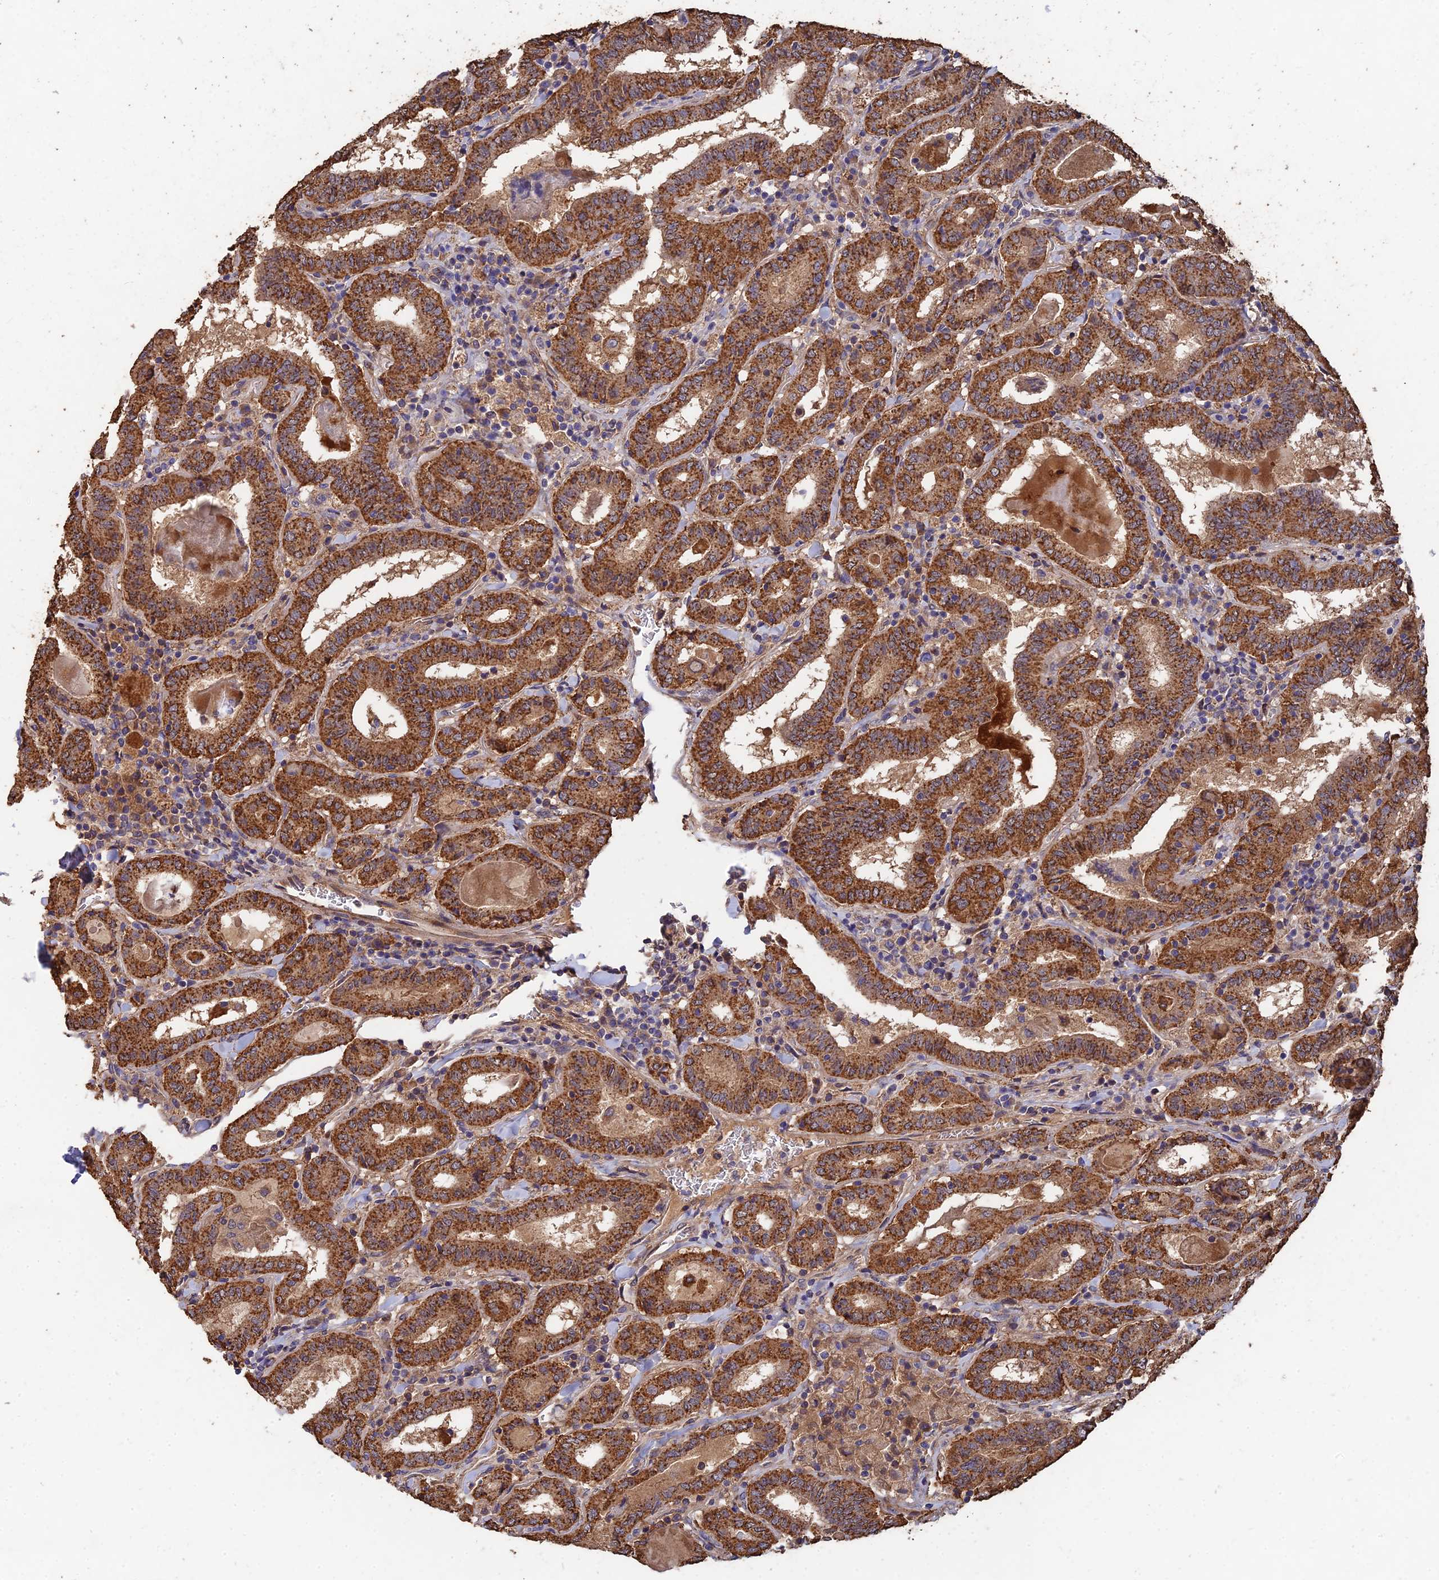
{"staining": {"intensity": "strong", "quantity": ">75%", "location": "cytoplasmic/membranous"}, "tissue": "thyroid cancer", "cell_type": "Tumor cells", "image_type": "cancer", "snomed": [{"axis": "morphology", "description": "Papillary adenocarcinoma, NOS"}, {"axis": "topography", "description": "Thyroid gland"}], "caption": "Protein staining reveals strong cytoplasmic/membranous positivity in about >75% of tumor cells in thyroid papillary adenocarcinoma. Nuclei are stained in blue.", "gene": "SLC38A11", "patient": {"sex": "female", "age": 72}}